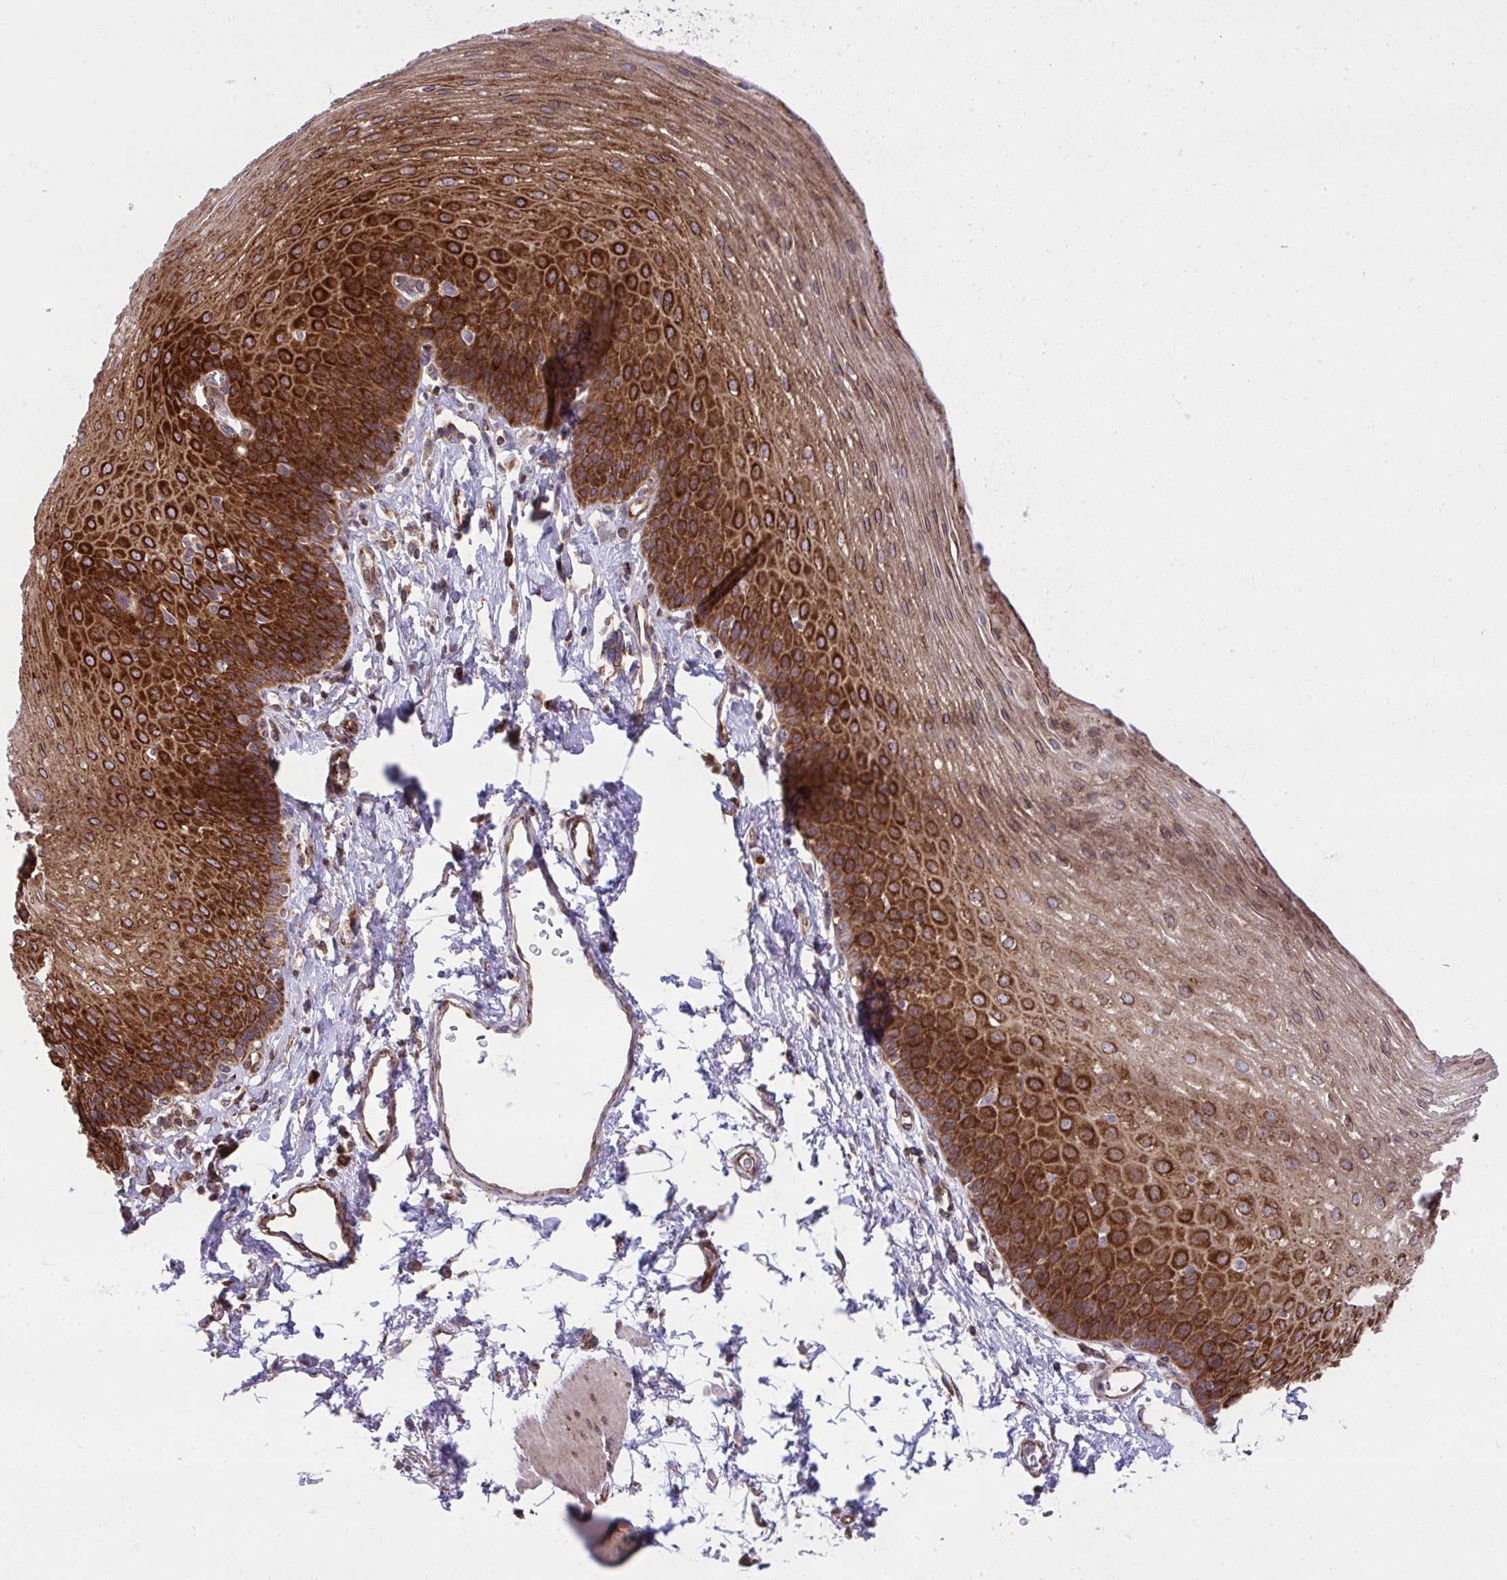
{"staining": {"intensity": "strong", "quantity": ">75%", "location": "cytoplasmic/membranous"}, "tissue": "esophagus", "cell_type": "Squamous epithelial cells", "image_type": "normal", "snomed": [{"axis": "morphology", "description": "Normal tissue, NOS"}, {"axis": "topography", "description": "Esophagus"}], "caption": "Immunohistochemistry (IHC) image of normal human esophagus stained for a protein (brown), which demonstrates high levels of strong cytoplasmic/membranous positivity in approximately >75% of squamous epithelial cells.", "gene": "NMNAT3", "patient": {"sex": "female", "age": 81}}